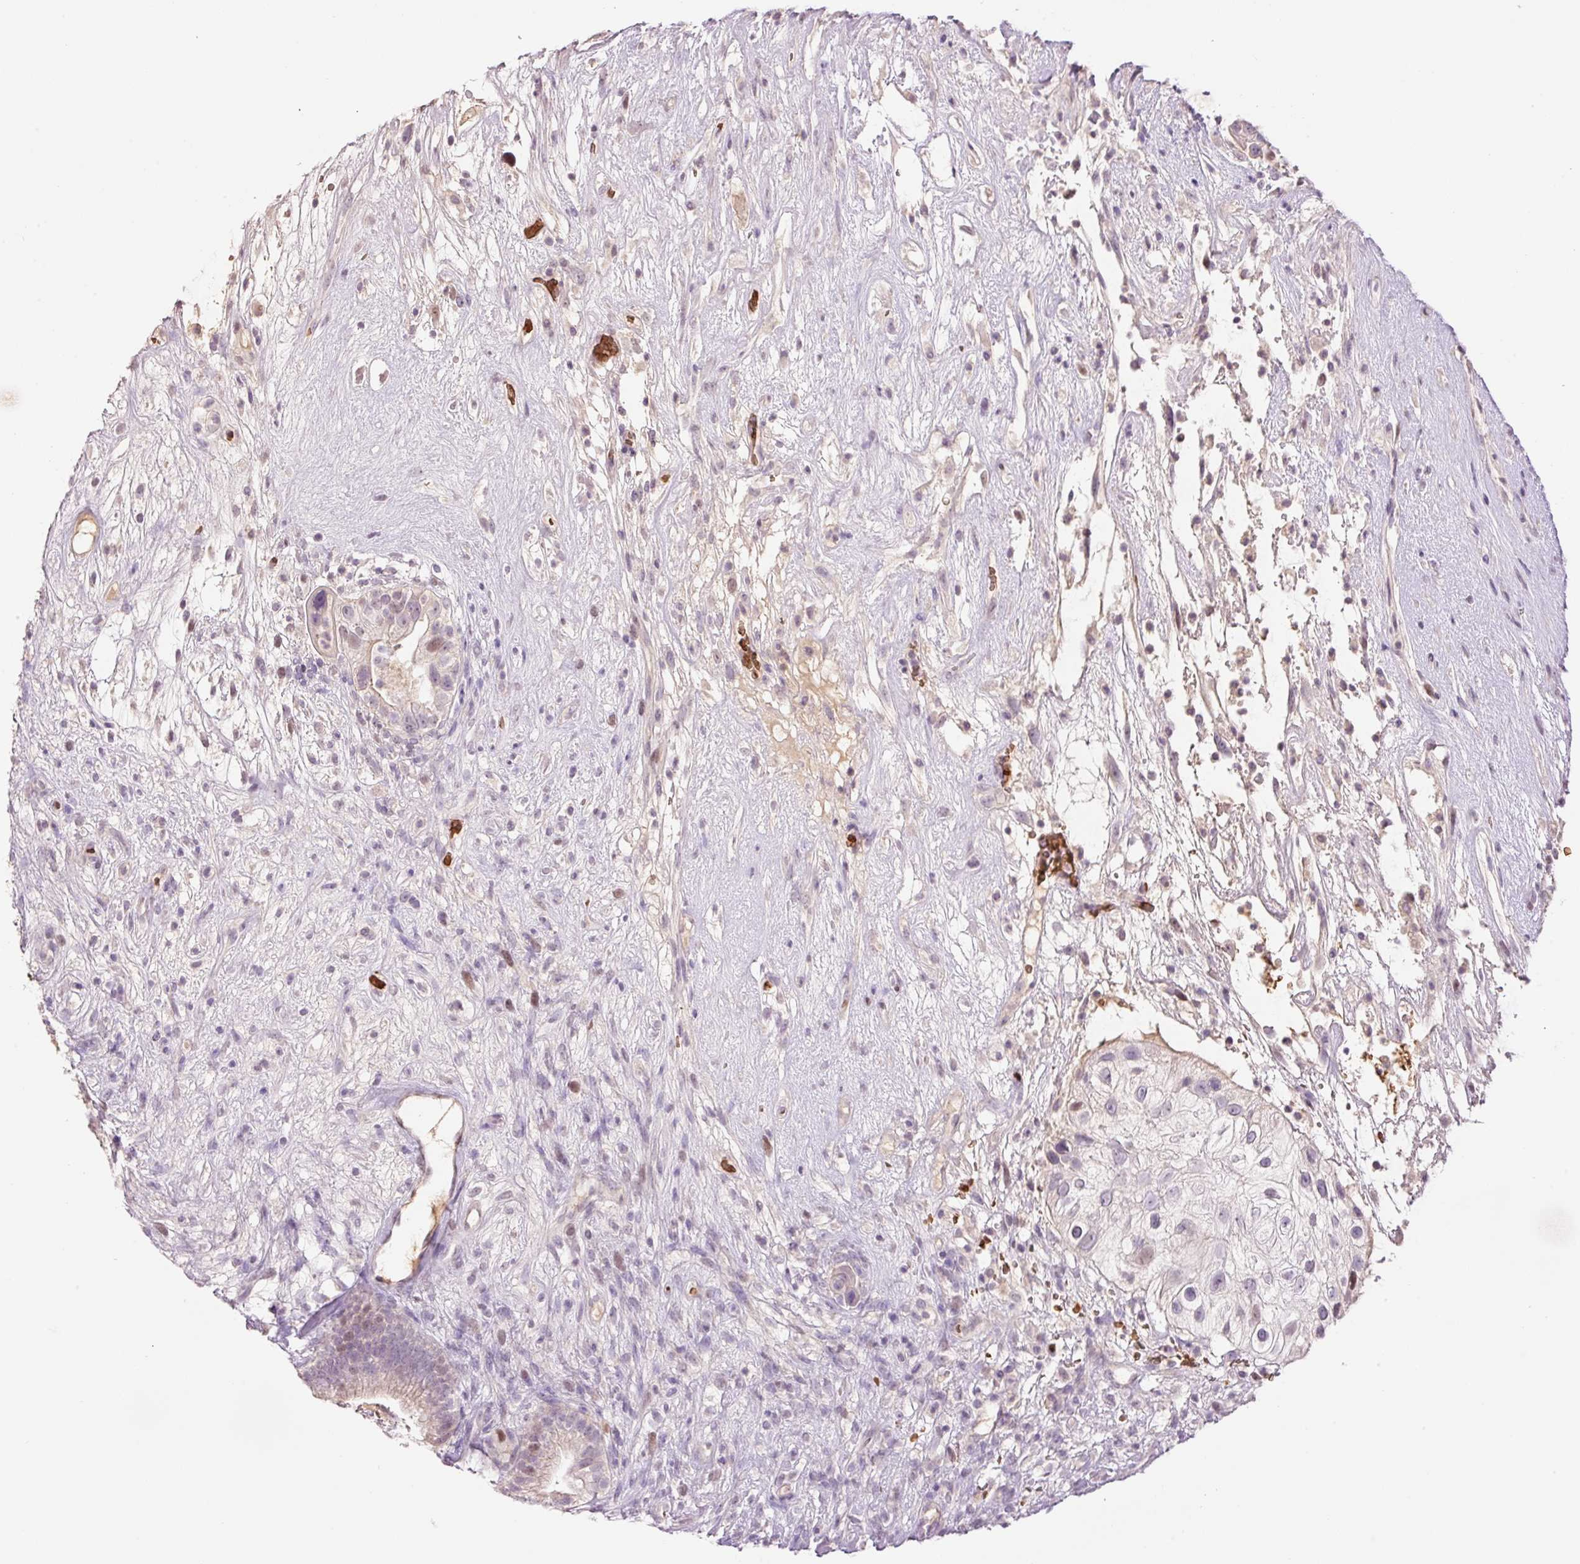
{"staining": {"intensity": "moderate", "quantity": "<25%", "location": "nuclear"}, "tissue": "testis cancer", "cell_type": "Tumor cells", "image_type": "cancer", "snomed": [{"axis": "morphology", "description": "Seminoma, NOS"}, {"axis": "morphology", "description": "Carcinoma, Embryonal, NOS"}, {"axis": "topography", "description": "Testis"}], "caption": "Protein analysis of testis cancer (embryonal carcinoma) tissue demonstrates moderate nuclear staining in about <25% of tumor cells.", "gene": "LY6G6D", "patient": {"sex": "male", "age": 41}}